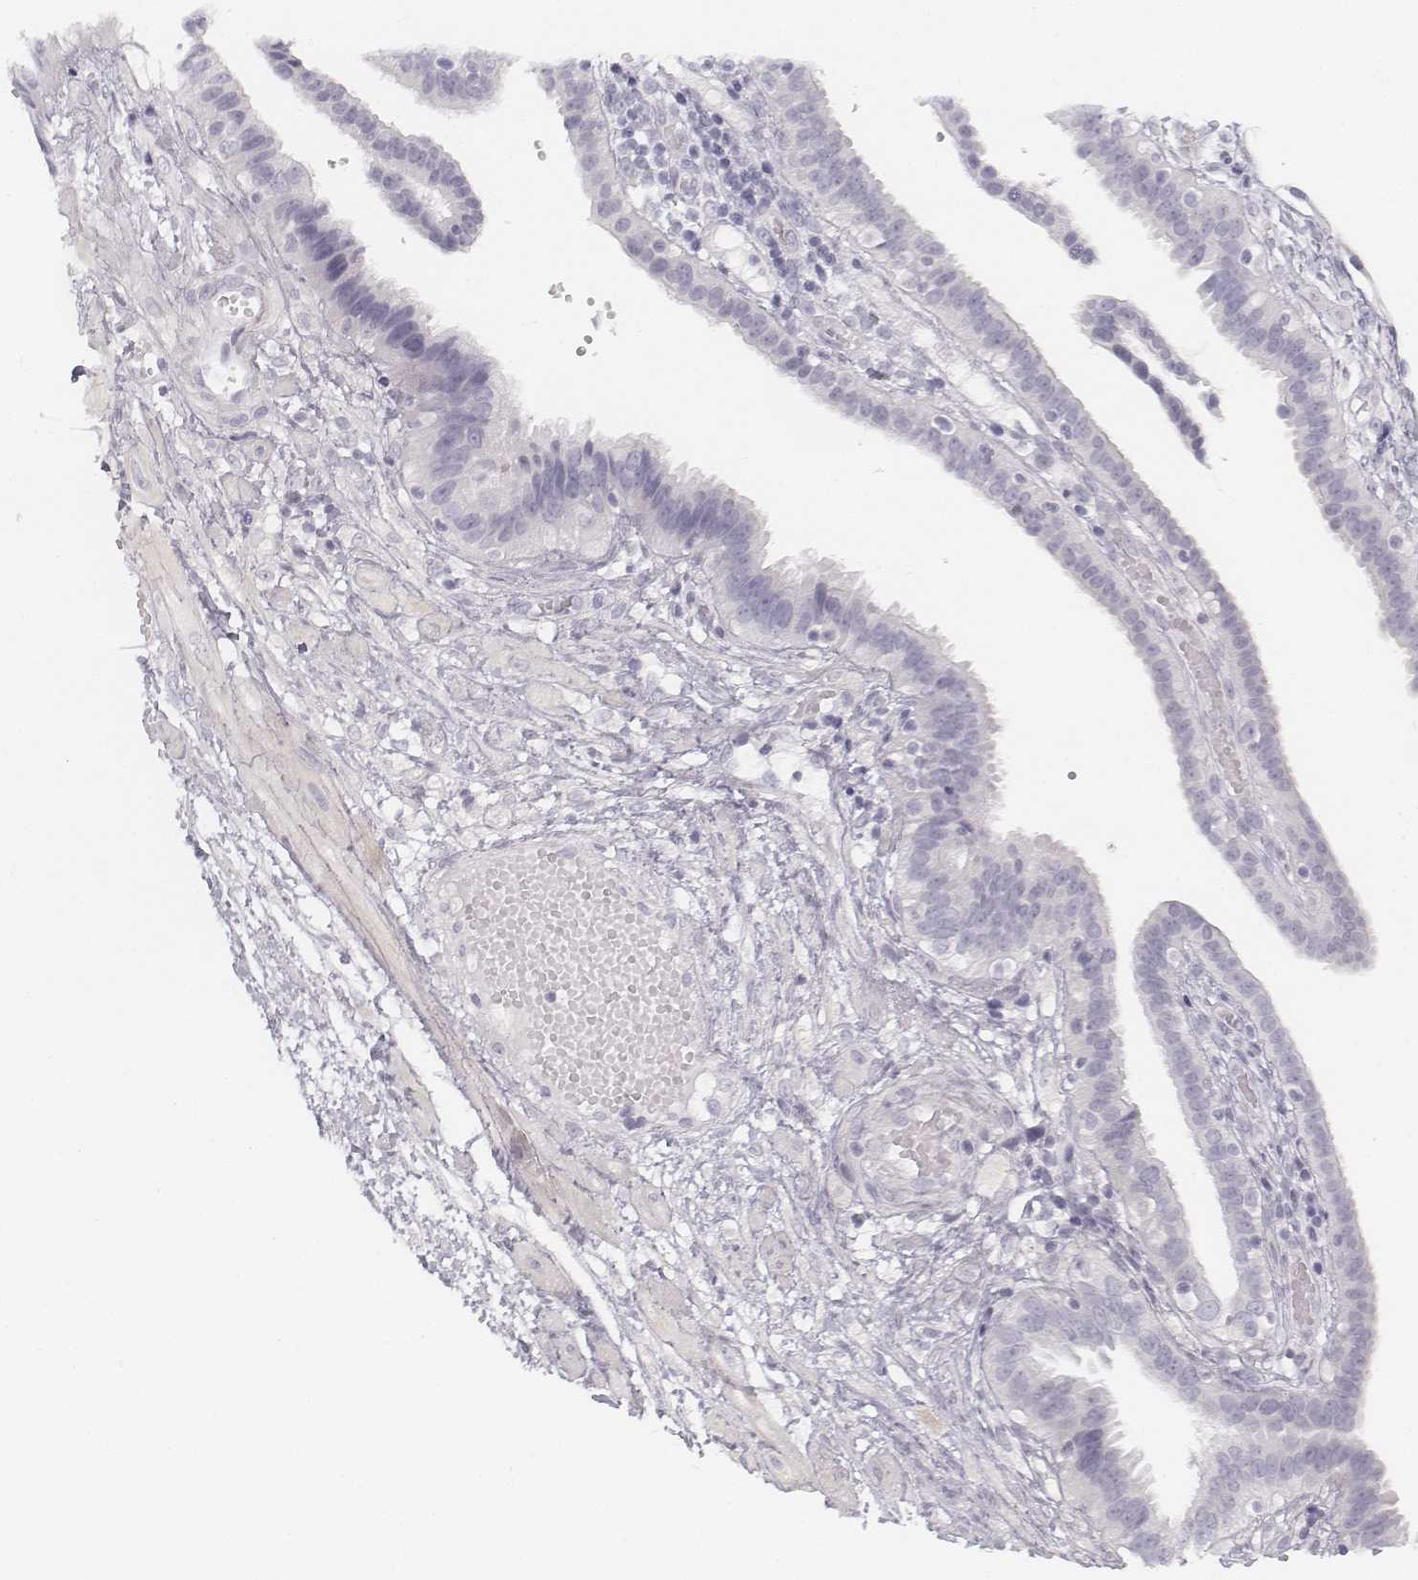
{"staining": {"intensity": "negative", "quantity": "none", "location": "none"}, "tissue": "fallopian tube", "cell_type": "Glandular cells", "image_type": "normal", "snomed": [{"axis": "morphology", "description": "Normal tissue, NOS"}, {"axis": "topography", "description": "Fallopian tube"}], "caption": "Immunohistochemistry of benign fallopian tube shows no expression in glandular cells.", "gene": "KRT25", "patient": {"sex": "female", "age": 37}}